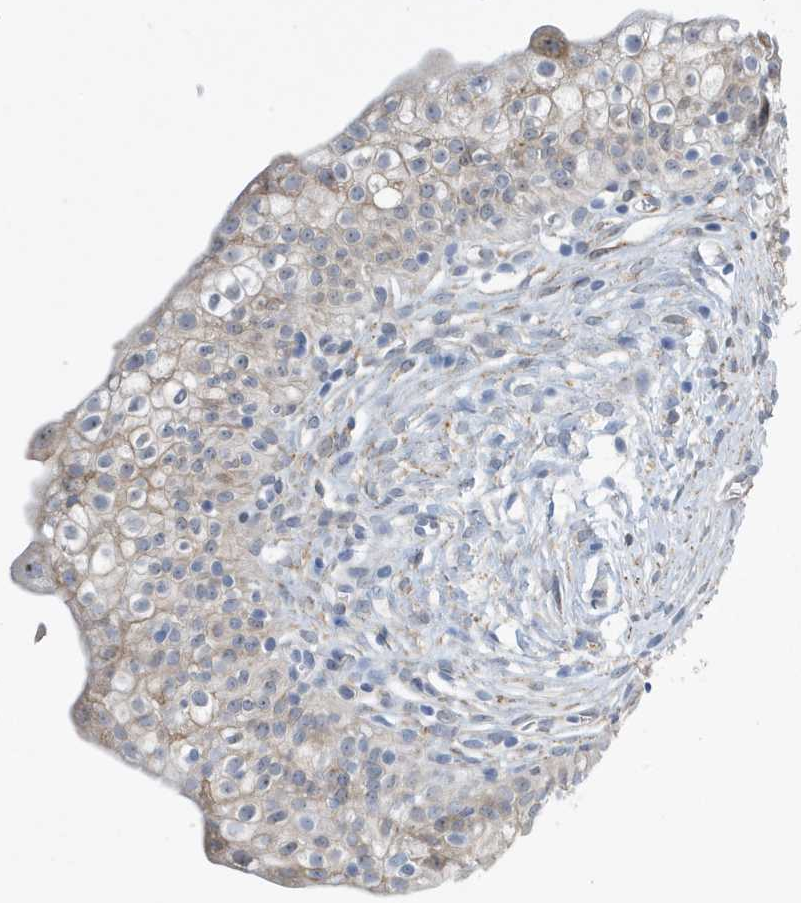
{"staining": {"intensity": "moderate", "quantity": "<25%", "location": "cytoplasmic/membranous"}, "tissue": "urinary bladder", "cell_type": "Urothelial cells", "image_type": "normal", "snomed": [{"axis": "morphology", "description": "Normal tissue, NOS"}, {"axis": "topography", "description": "Urinary bladder"}], "caption": "Protein expression analysis of benign urinary bladder shows moderate cytoplasmic/membranous positivity in about <25% of urothelial cells.", "gene": "SEMA3F", "patient": {"sex": "male", "age": 55}}